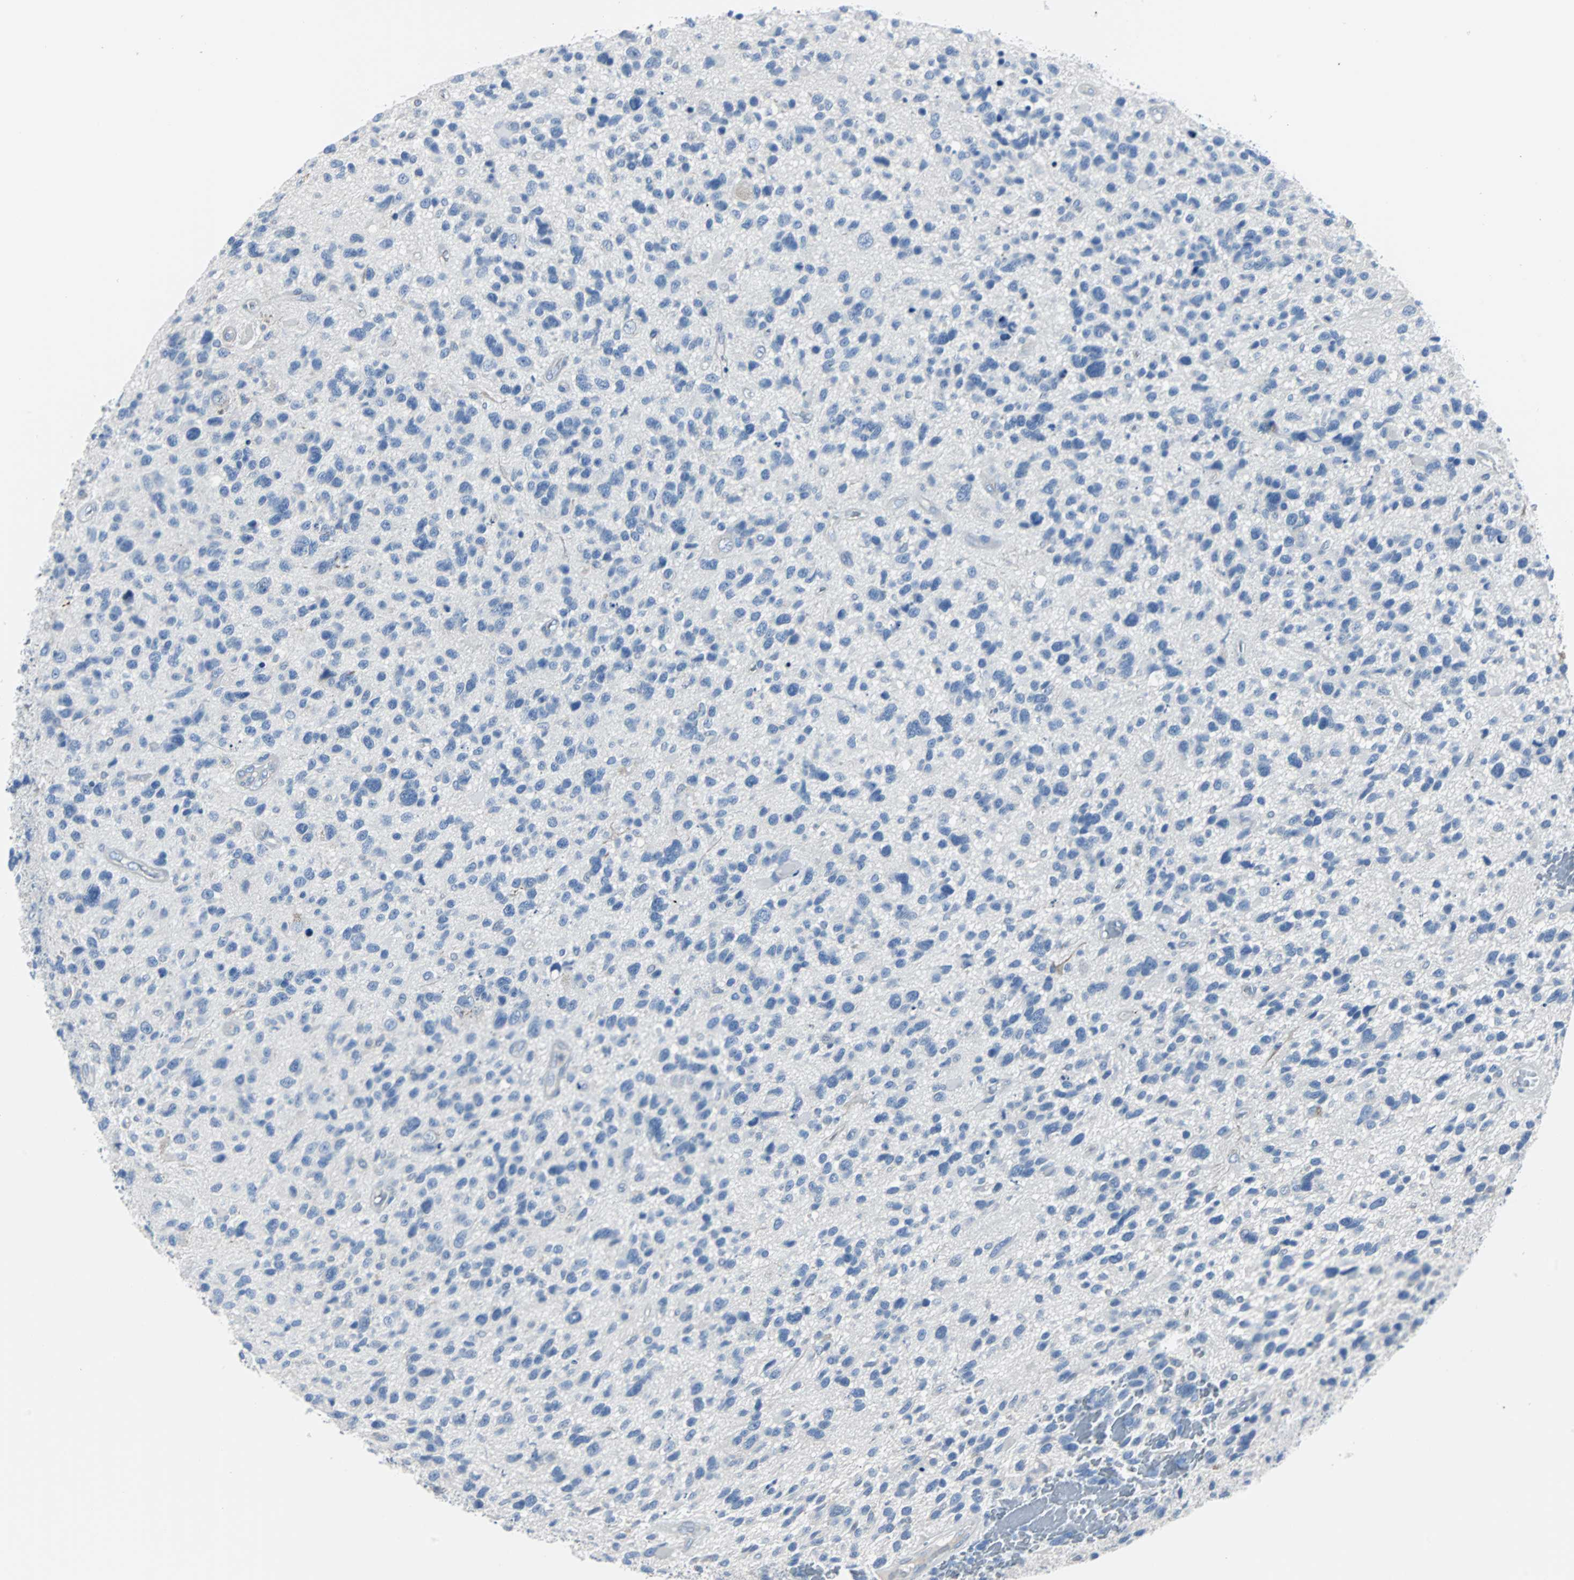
{"staining": {"intensity": "negative", "quantity": "none", "location": "none"}, "tissue": "glioma", "cell_type": "Tumor cells", "image_type": "cancer", "snomed": [{"axis": "morphology", "description": "Glioma, malignant, High grade"}, {"axis": "topography", "description": "Brain"}], "caption": "This is an immunohistochemistry histopathology image of human high-grade glioma (malignant). There is no positivity in tumor cells.", "gene": "RASA1", "patient": {"sex": "female", "age": 58}}